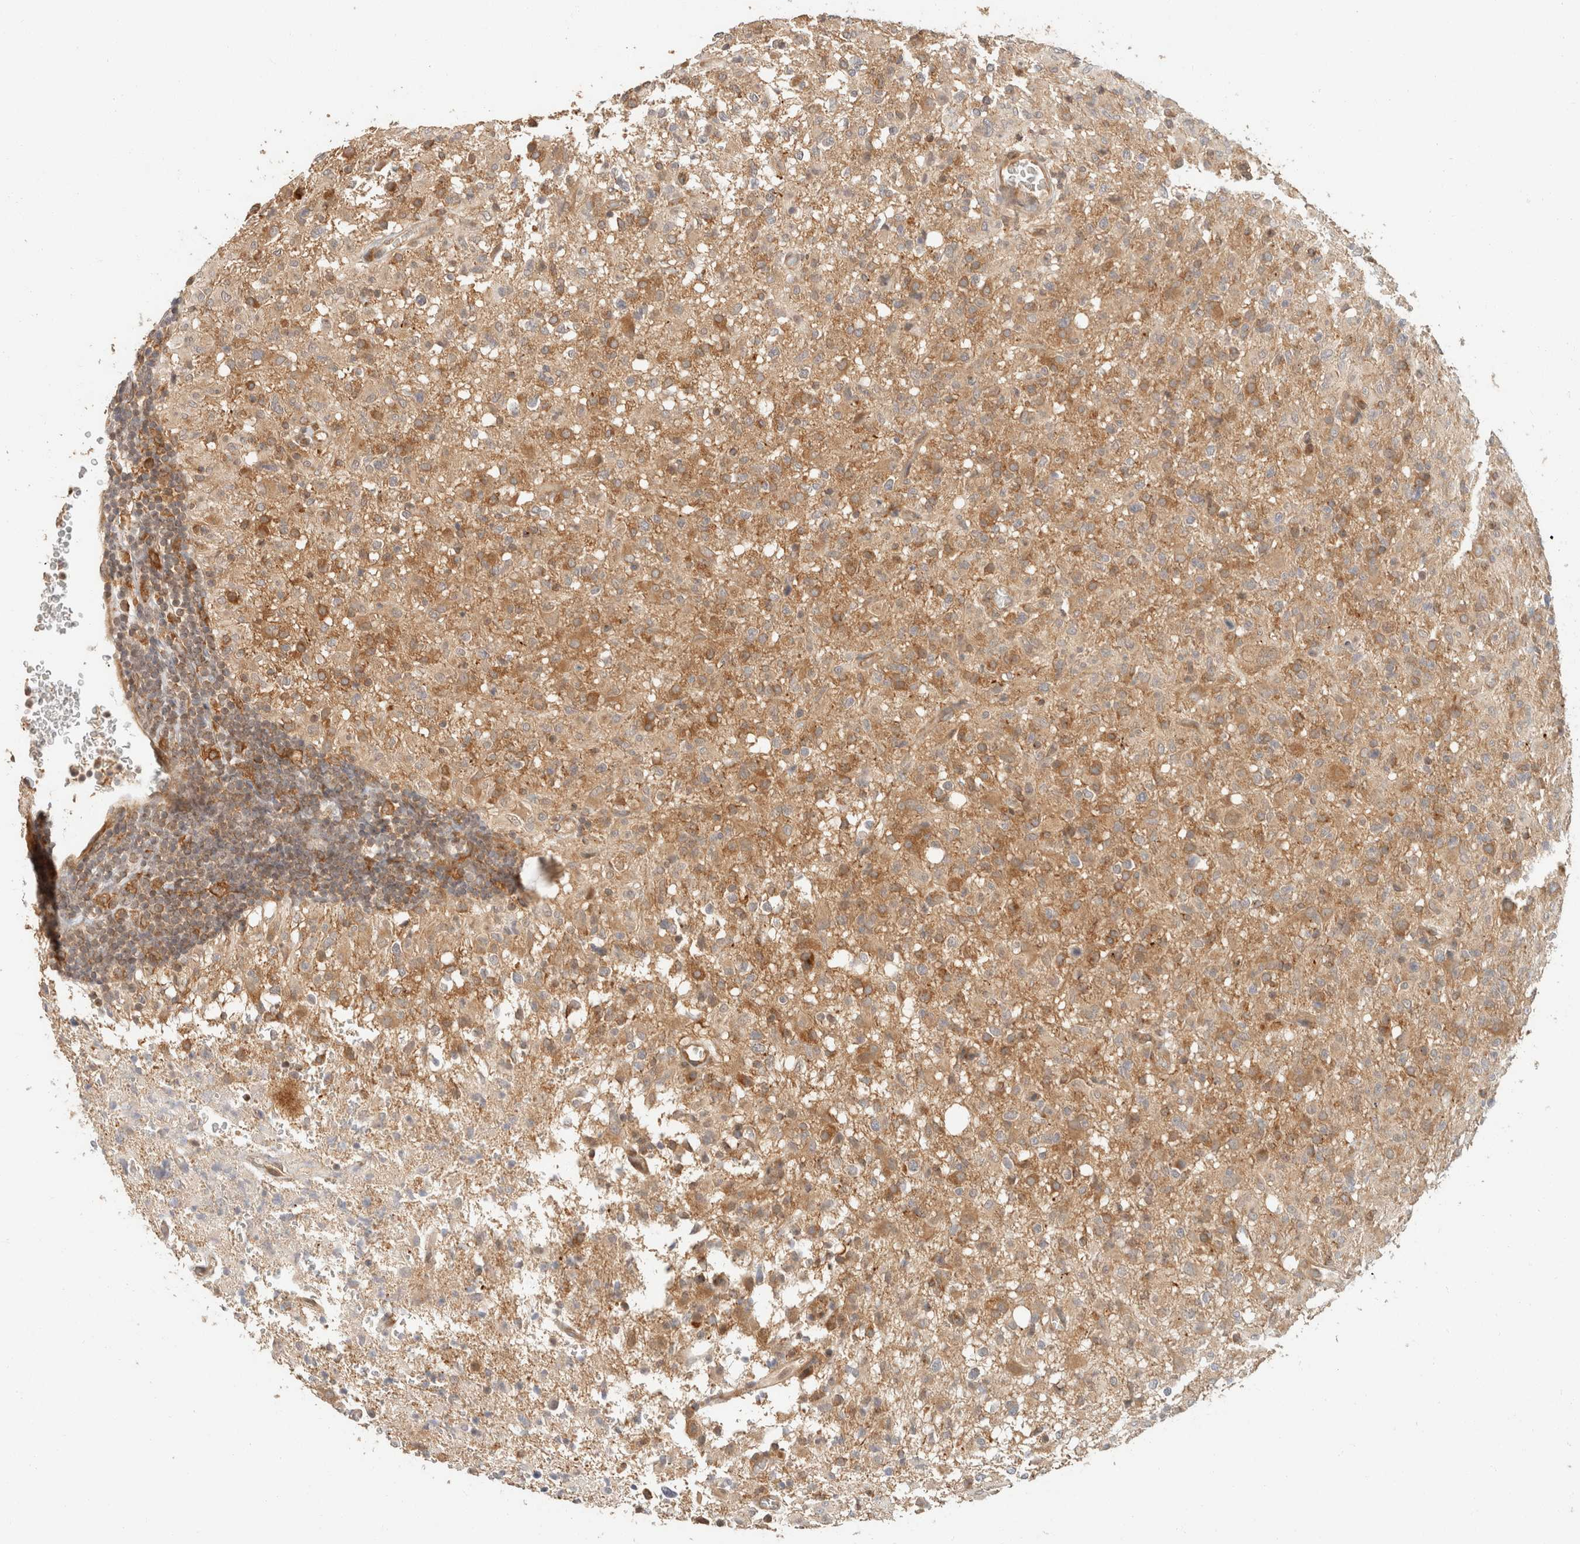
{"staining": {"intensity": "moderate", "quantity": ">75%", "location": "cytoplasmic/membranous"}, "tissue": "glioma", "cell_type": "Tumor cells", "image_type": "cancer", "snomed": [{"axis": "morphology", "description": "Glioma, malignant, High grade"}, {"axis": "topography", "description": "Brain"}], "caption": "Immunohistochemistry micrograph of malignant high-grade glioma stained for a protein (brown), which exhibits medium levels of moderate cytoplasmic/membranous positivity in about >75% of tumor cells.", "gene": "TACC1", "patient": {"sex": "female", "age": 57}}